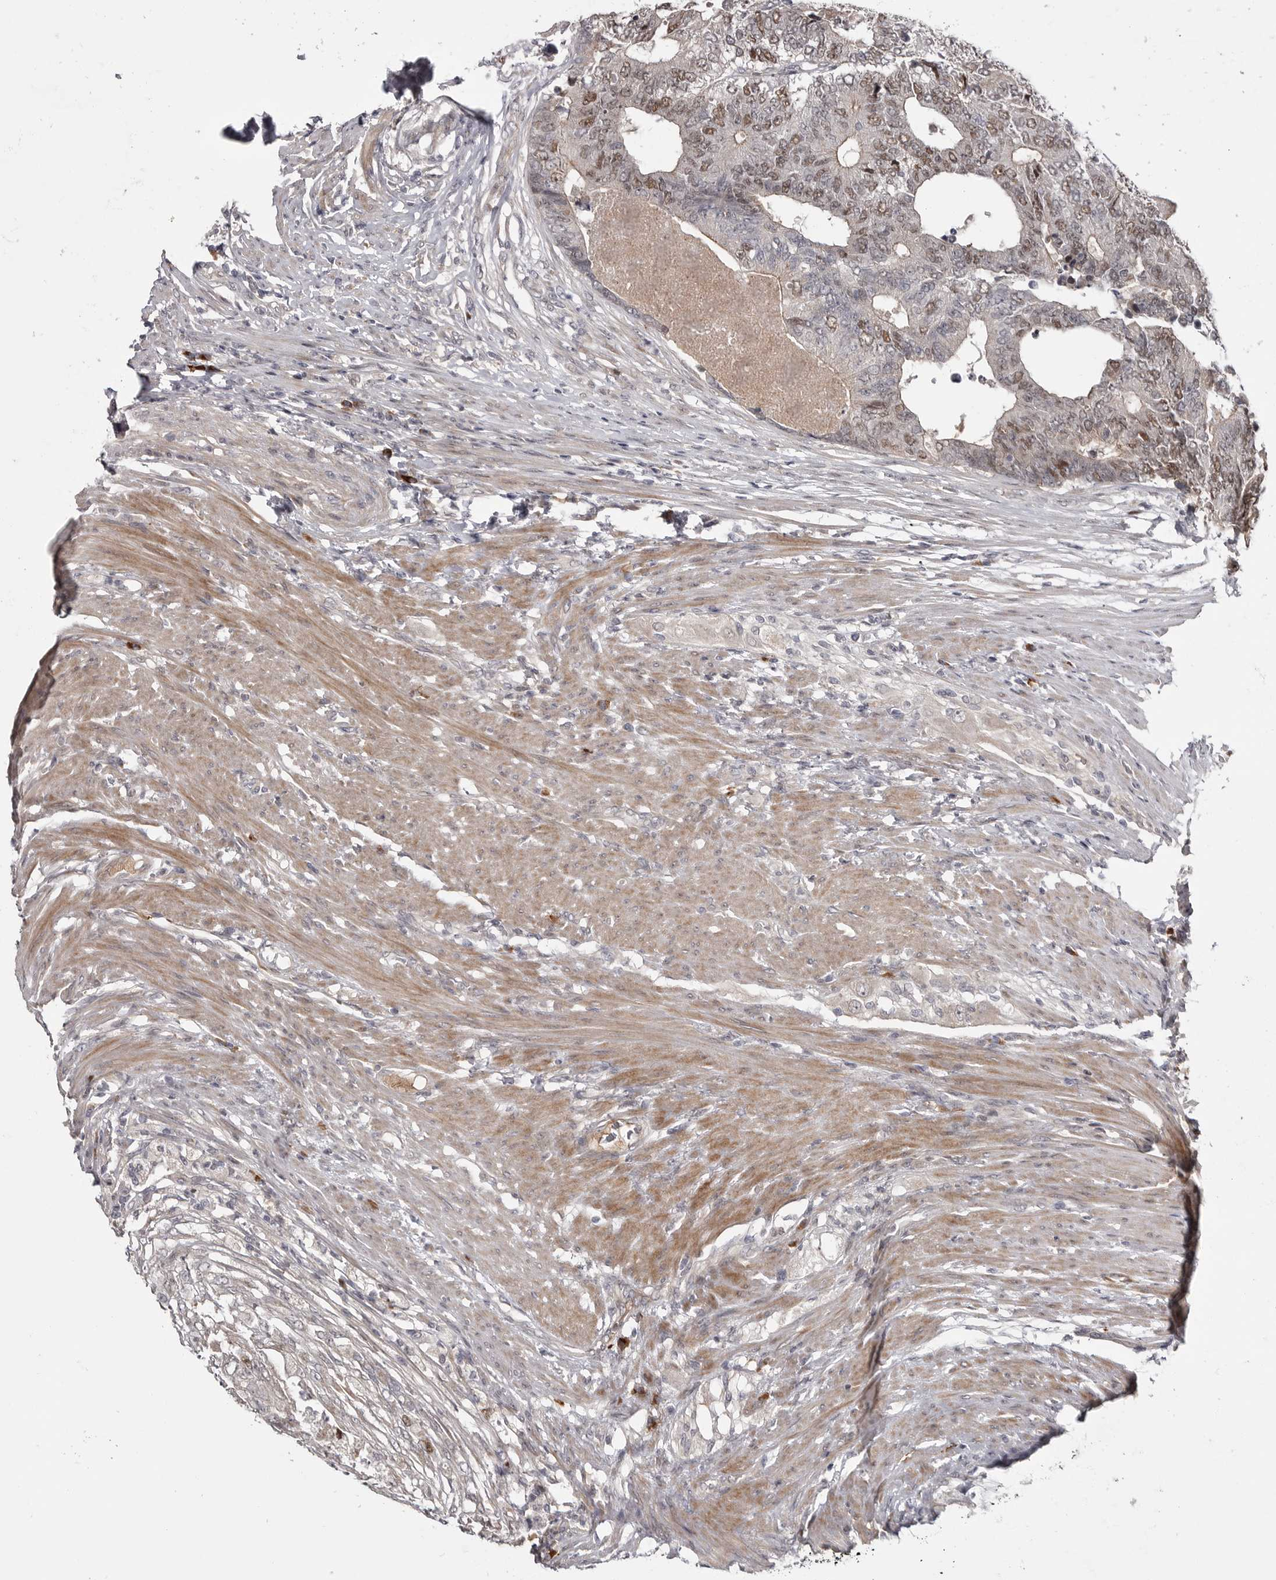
{"staining": {"intensity": "moderate", "quantity": ">75%", "location": "nuclear"}, "tissue": "colorectal cancer", "cell_type": "Tumor cells", "image_type": "cancer", "snomed": [{"axis": "morphology", "description": "Adenocarcinoma, NOS"}, {"axis": "topography", "description": "Colon"}], "caption": "Moderate nuclear expression for a protein is appreciated in approximately >75% of tumor cells of colorectal cancer (adenocarcinoma) using IHC.", "gene": "ZNF277", "patient": {"sex": "female", "age": 67}}